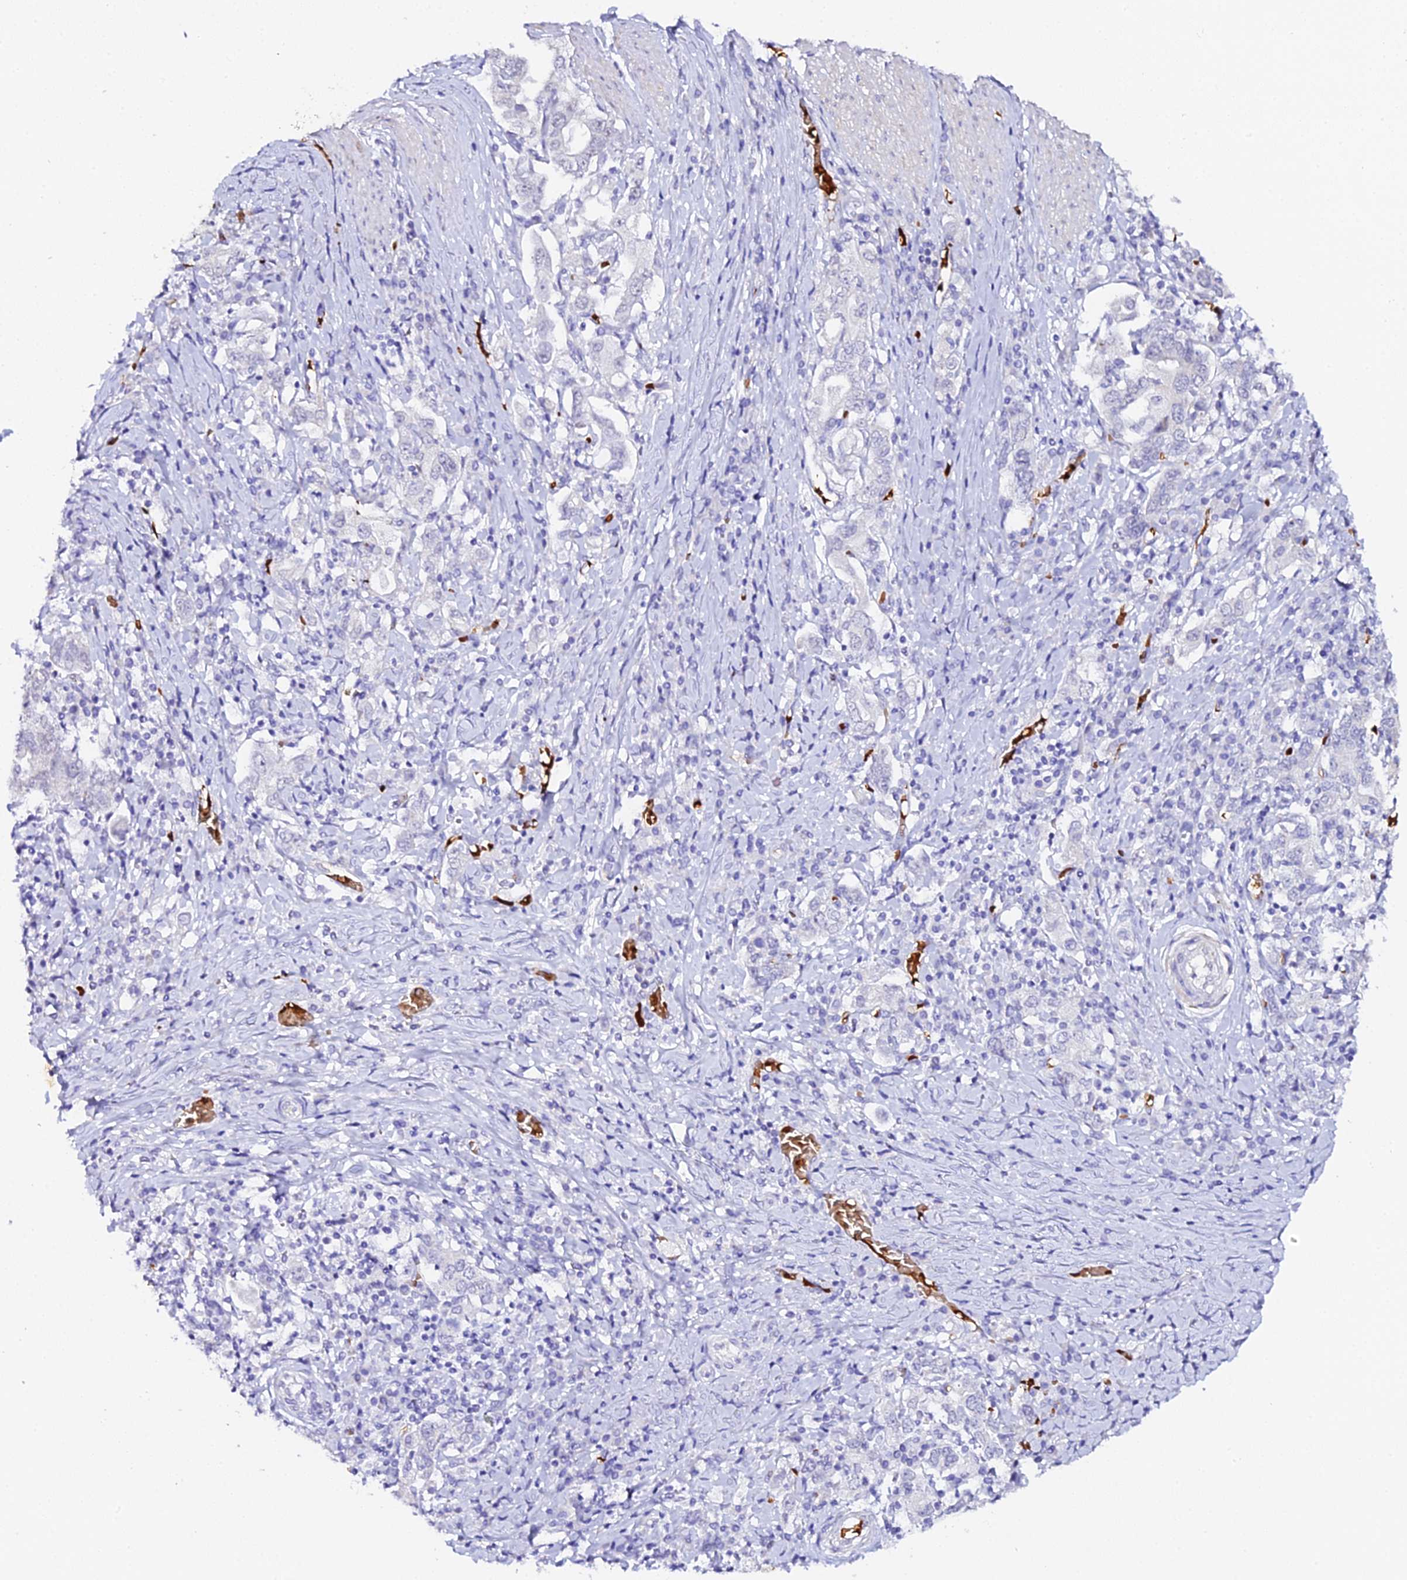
{"staining": {"intensity": "negative", "quantity": "none", "location": "none"}, "tissue": "stomach cancer", "cell_type": "Tumor cells", "image_type": "cancer", "snomed": [{"axis": "morphology", "description": "Adenocarcinoma, NOS"}, {"axis": "topography", "description": "Stomach, upper"}, {"axis": "topography", "description": "Stomach"}], "caption": "DAB (3,3'-diaminobenzidine) immunohistochemical staining of stomach cancer demonstrates no significant expression in tumor cells. (Brightfield microscopy of DAB IHC at high magnification).", "gene": "CFAP45", "patient": {"sex": "male", "age": 62}}